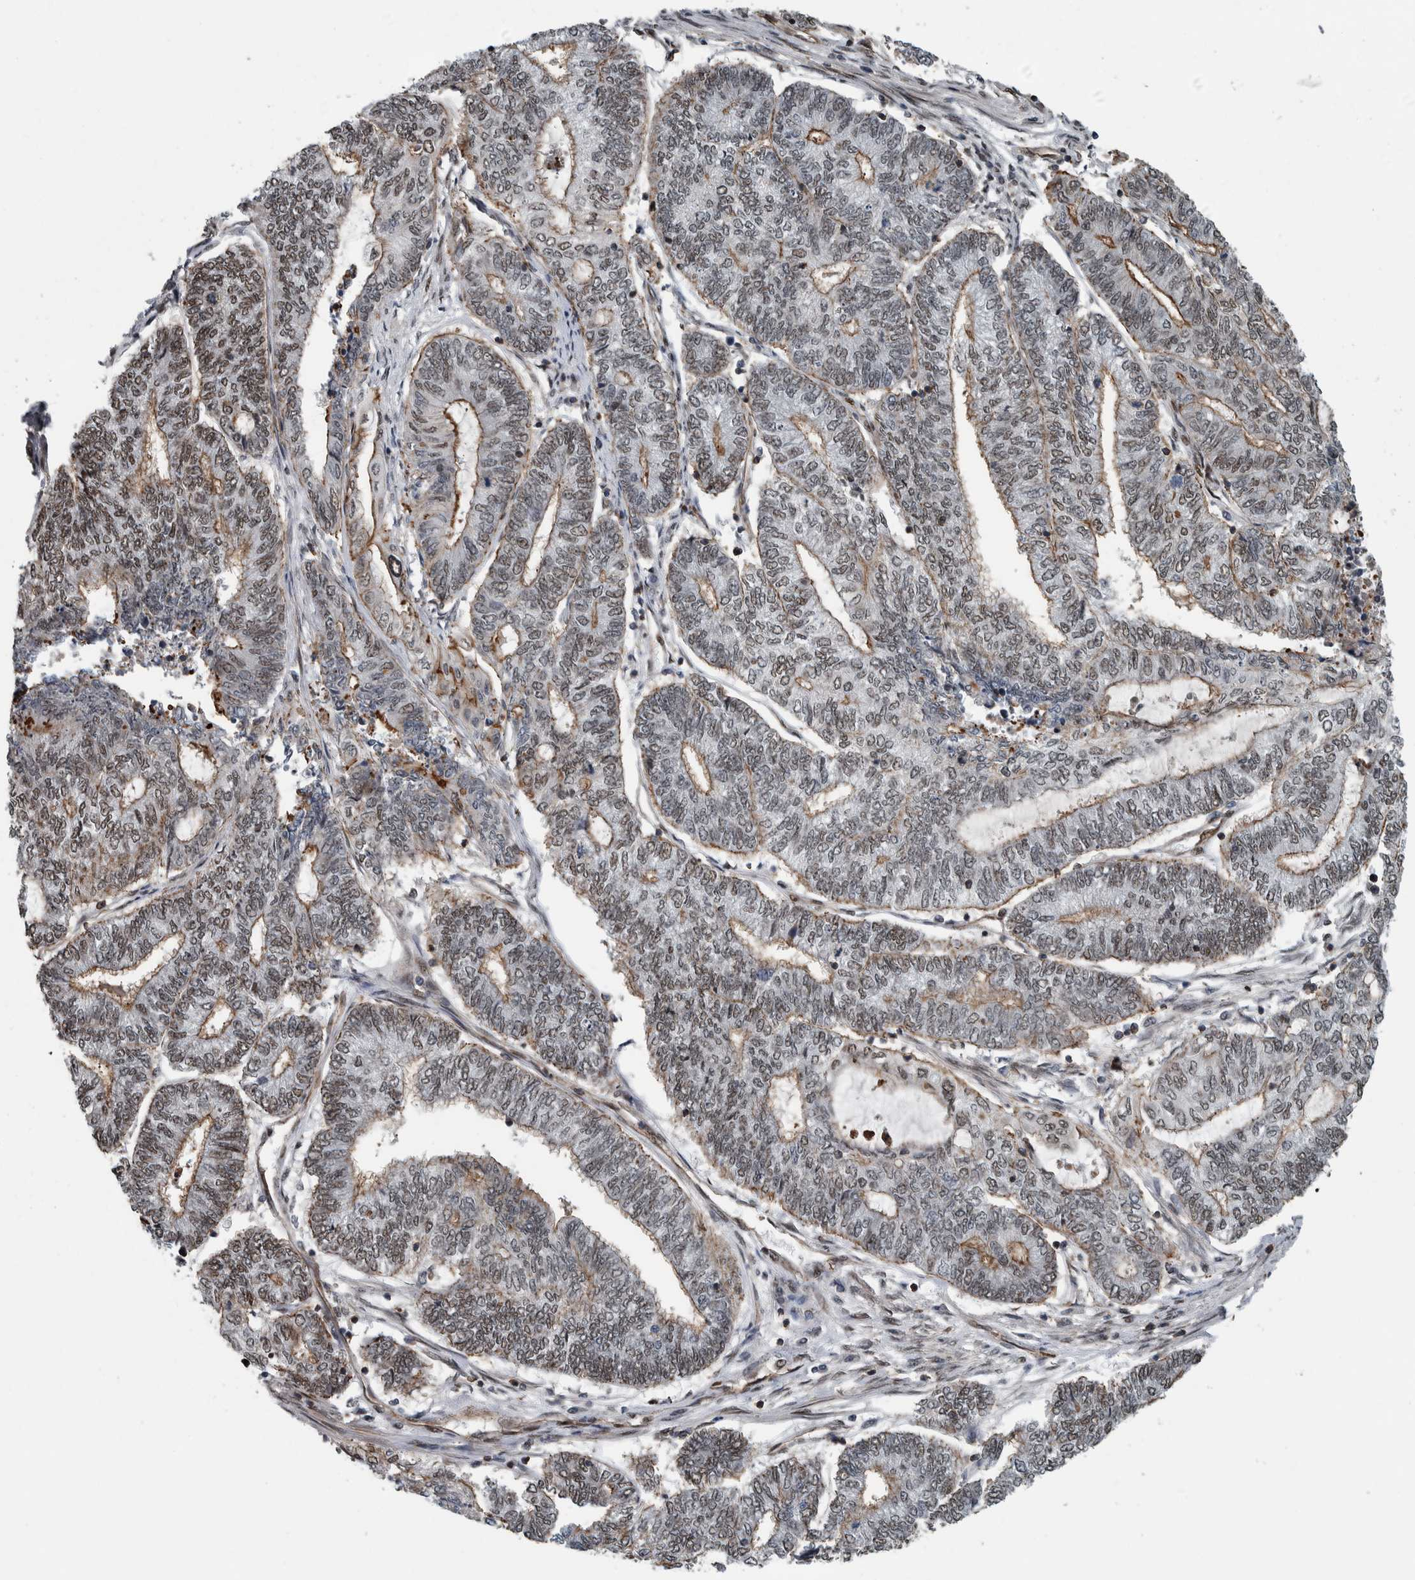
{"staining": {"intensity": "moderate", "quantity": "25%-75%", "location": "cytoplasmic/membranous,nuclear"}, "tissue": "endometrial cancer", "cell_type": "Tumor cells", "image_type": "cancer", "snomed": [{"axis": "morphology", "description": "Adenocarcinoma, NOS"}, {"axis": "topography", "description": "Uterus"}, {"axis": "topography", "description": "Endometrium"}], "caption": "An immunohistochemistry (IHC) photomicrograph of neoplastic tissue is shown. Protein staining in brown shows moderate cytoplasmic/membranous and nuclear positivity in adenocarcinoma (endometrial) within tumor cells. The protein is shown in brown color, while the nuclei are stained blue.", "gene": "FAM135B", "patient": {"sex": "female", "age": 70}}